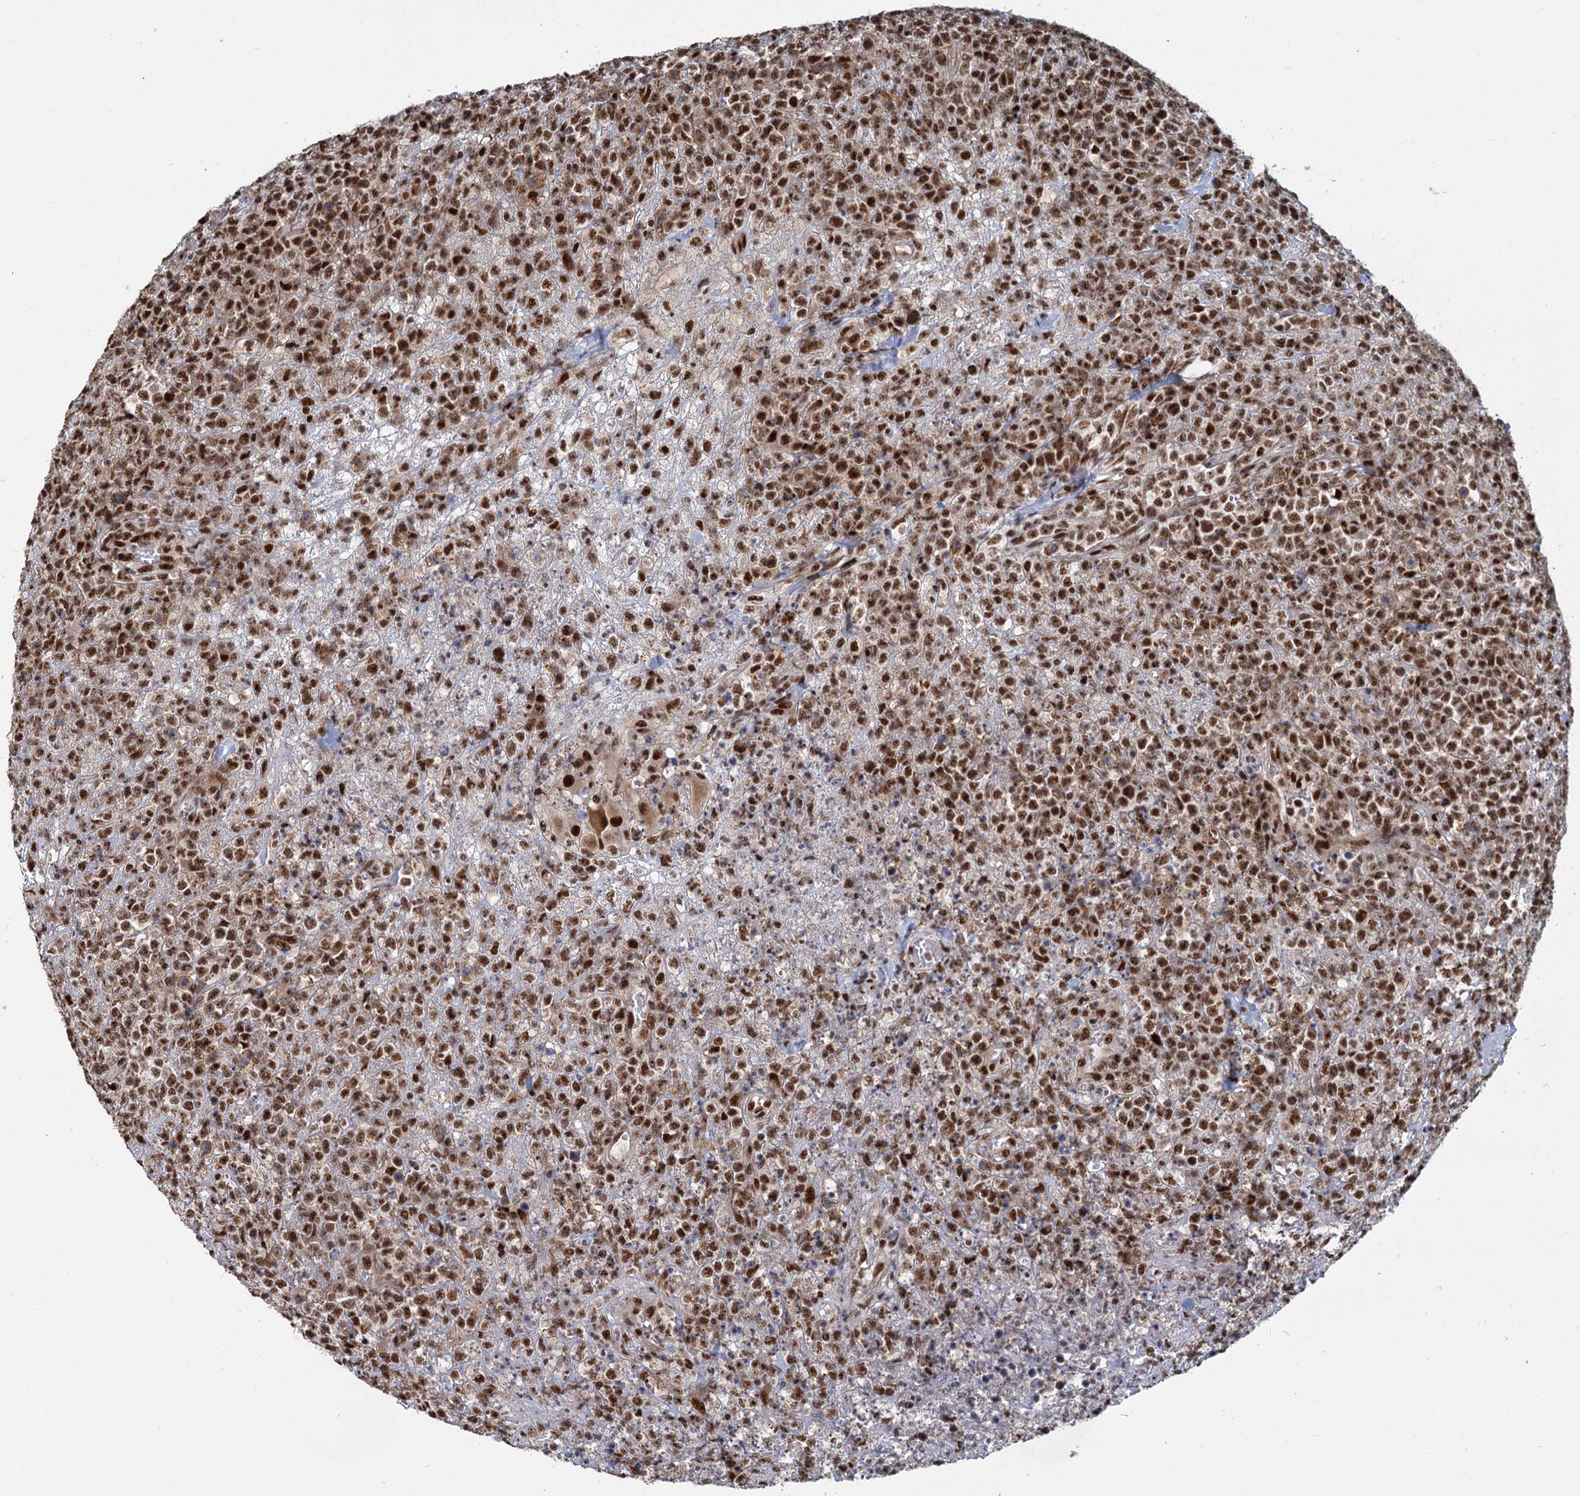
{"staining": {"intensity": "moderate", "quantity": ">75%", "location": "nuclear"}, "tissue": "lymphoma", "cell_type": "Tumor cells", "image_type": "cancer", "snomed": [{"axis": "morphology", "description": "Malignant lymphoma, non-Hodgkin's type, High grade"}, {"axis": "topography", "description": "Colon"}], "caption": "IHC histopathology image of high-grade malignant lymphoma, non-Hodgkin's type stained for a protein (brown), which reveals medium levels of moderate nuclear staining in approximately >75% of tumor cells.", "gene": "WBP4", "patient": {"sex": "female", "age": 53}}